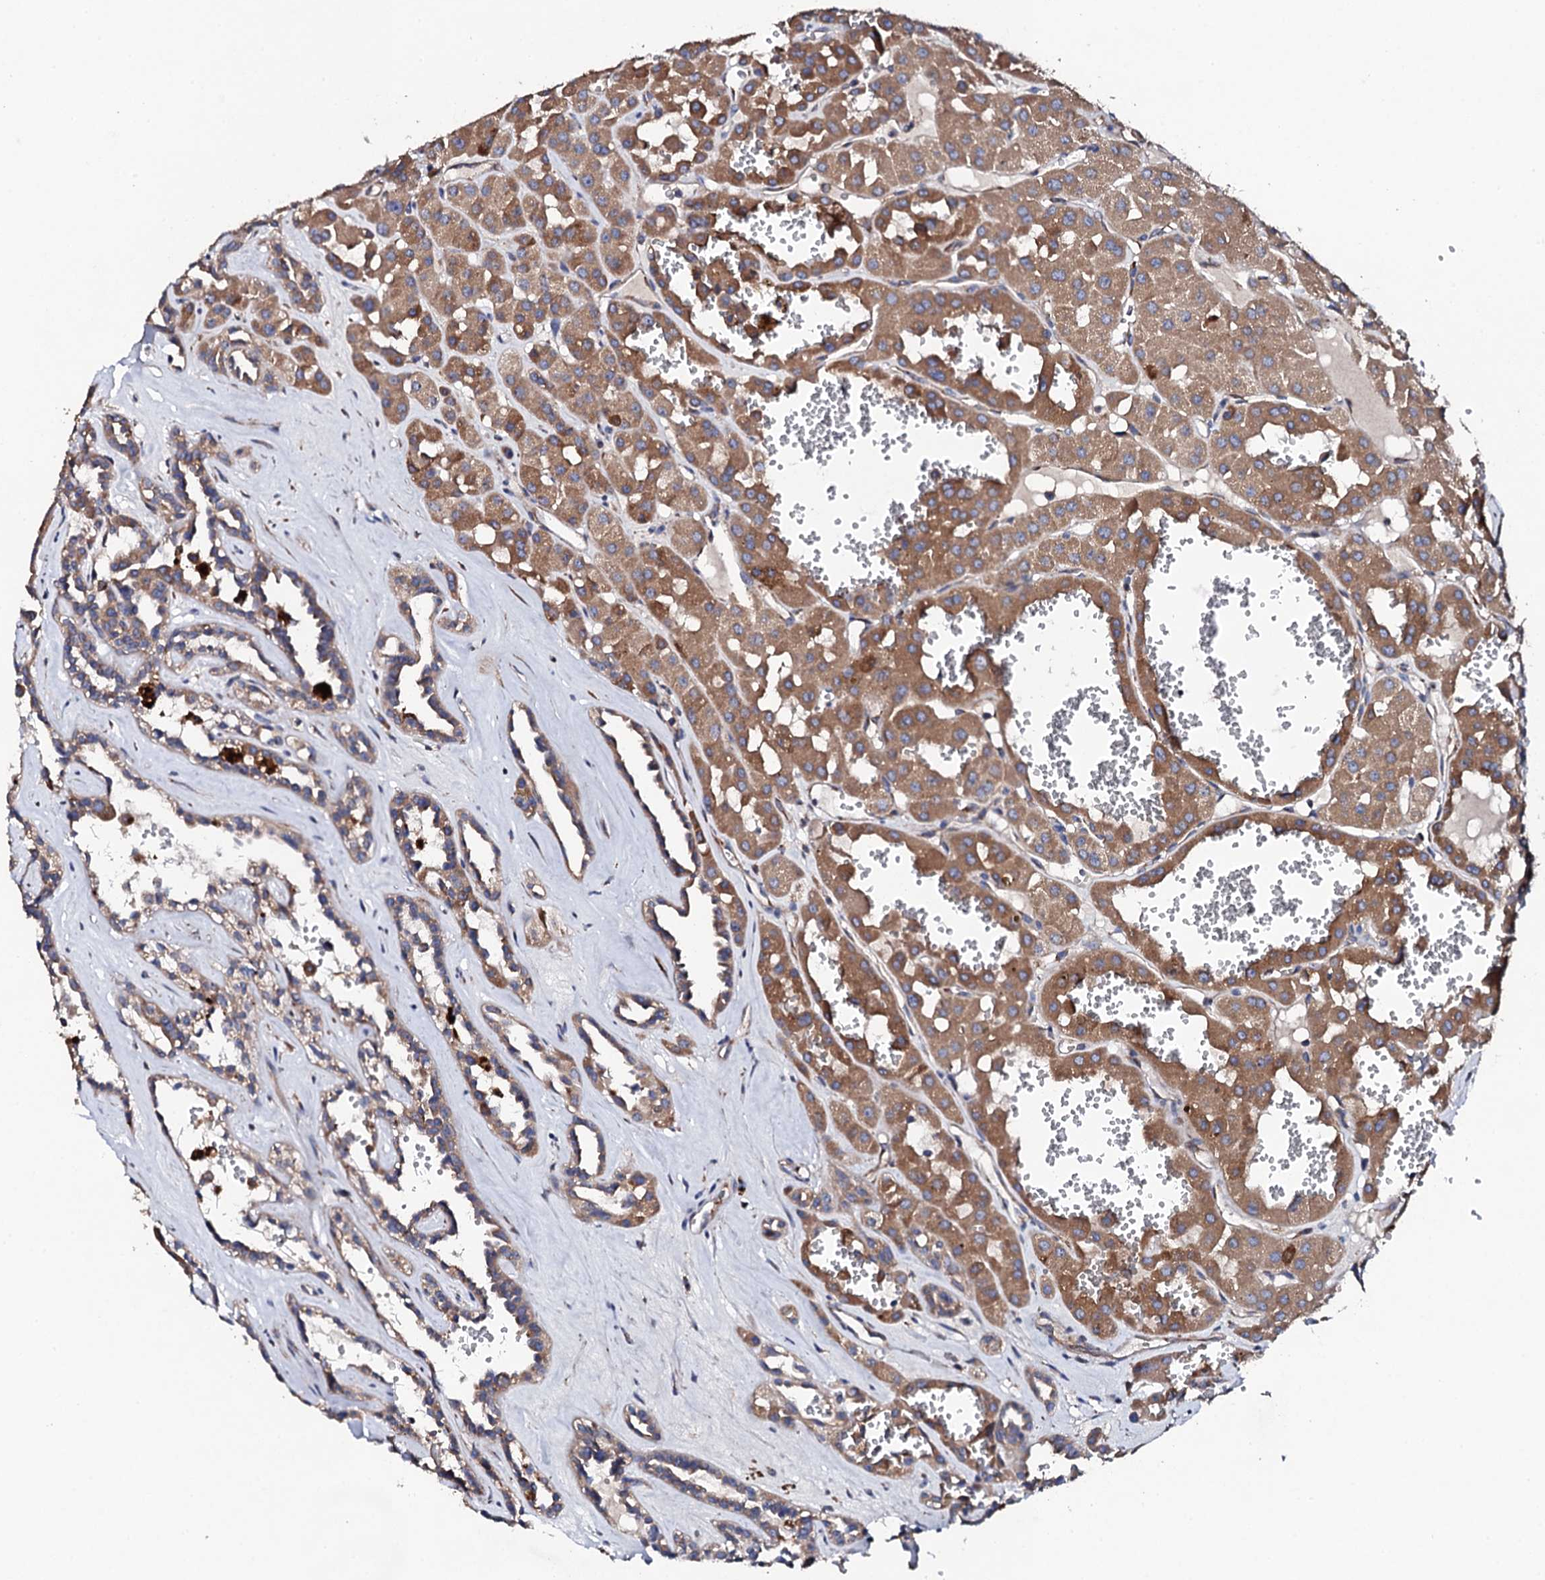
{"staining": {"intensity": "moderate", "quantity": ">75%", "location": "cytoplasmic/membranous"}, "tissue": "renal cancer", "cell_type": "Tumor cells", "image_type": "cancer", "snomed": [{"axis": "morphology", "description": "Carcinoma, NOS"}, {"axis": "topography", "description": "Kidney"}], "caption": "IHC histopathology image of neoplastic tissue: renal cancer stained using IHC exhibits medium levels of moderate protein expression localized specifically in the cytoplasmic/membranous of tumor cells, appearing as a cytoplasmic/membranous brown color.", "gene": "LIPT2", "patient": {"sex": "female", "age": 75}}